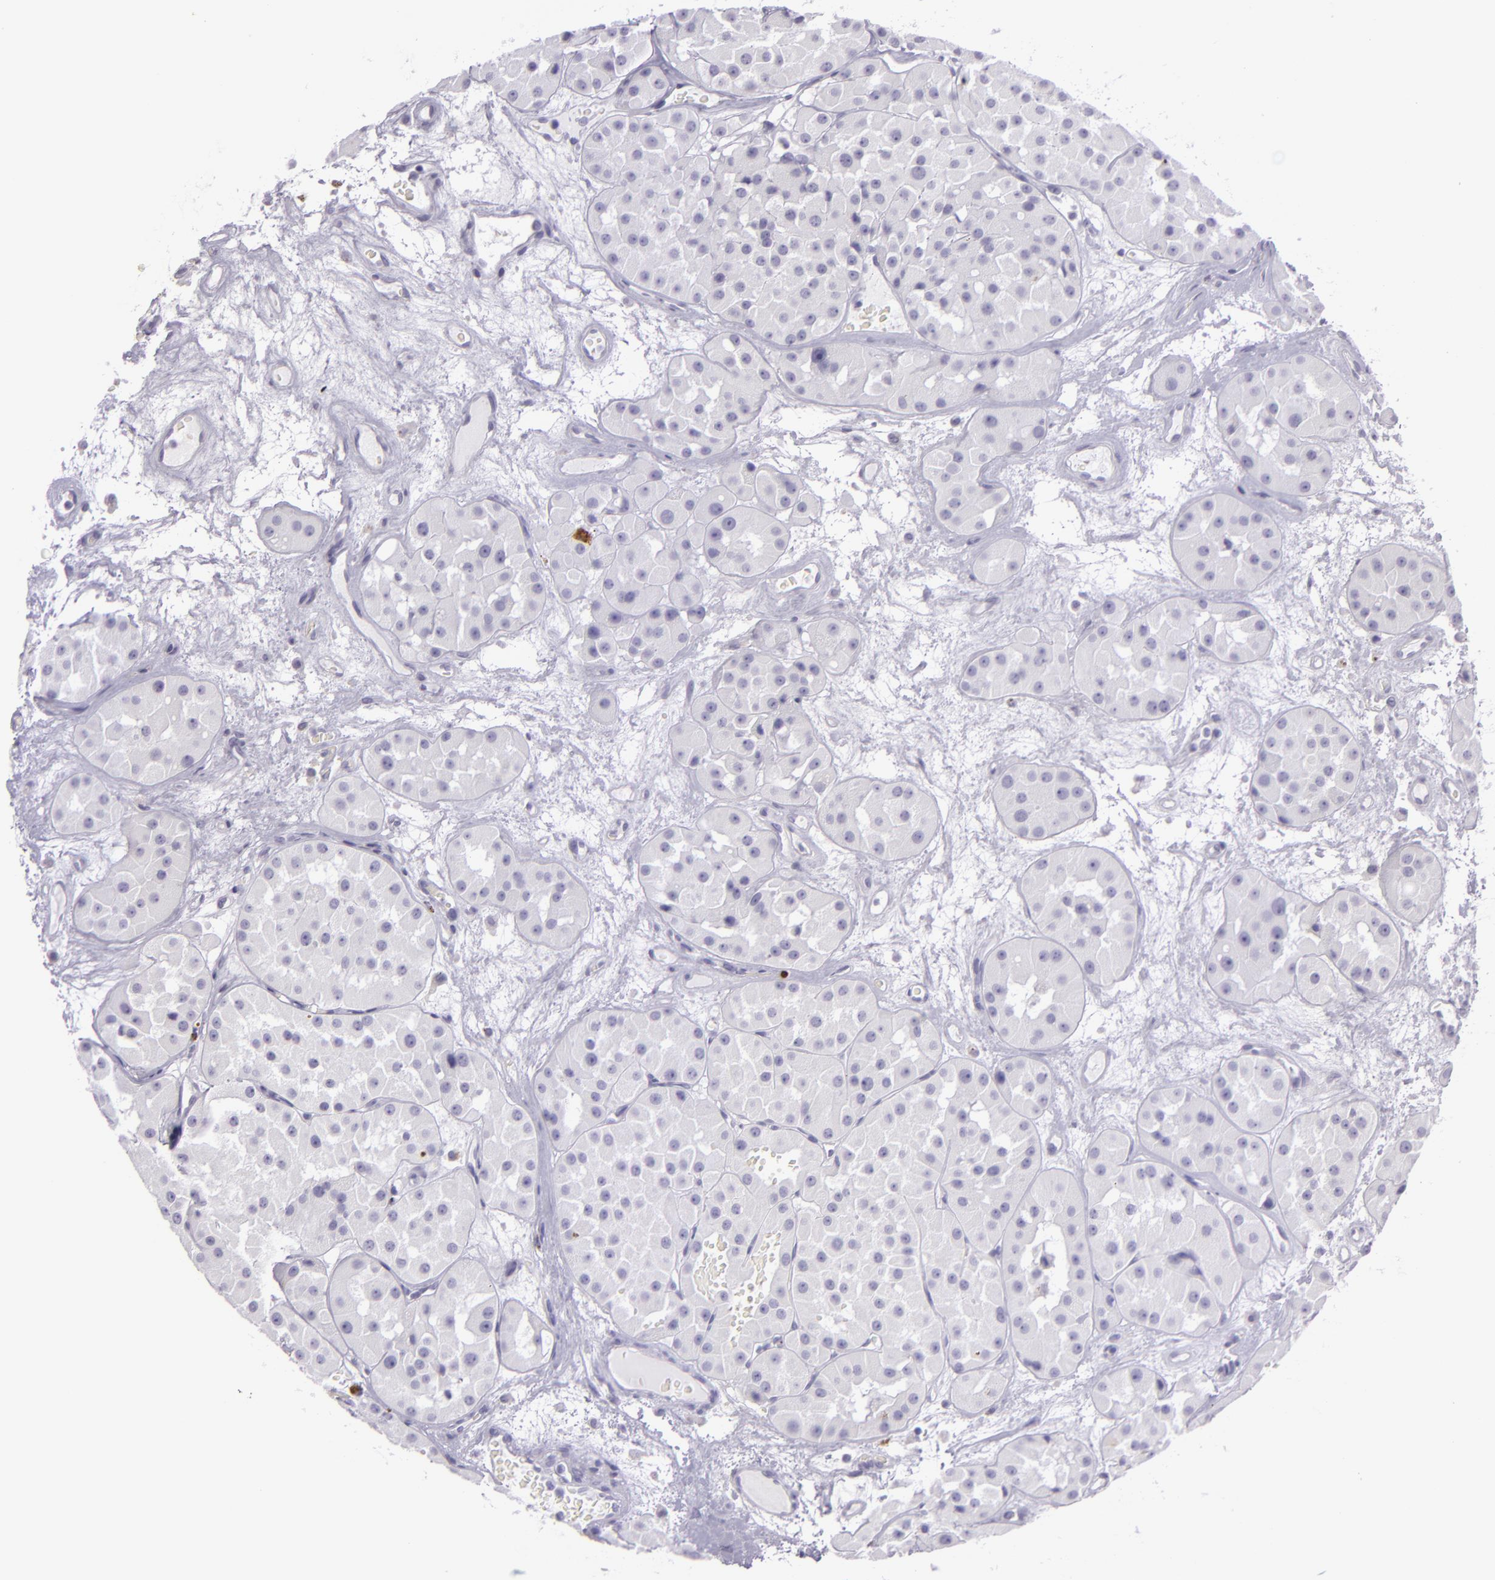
{"staining": {"intensity": "negative", "quantity": "none", "location": "none"}, "tissue": "renal cancer", "cell_type": "Tumor cells", "image_type": "cancer", "snomed": [{"axis": "morphology", "description": "Adenocarcinoma, uncertain malignant potential"}, {"axis": "topography", "description": "Kidney"}], "caption": "Tumor cells show no significant protein staining in renal adenocarcinoma,  uncertain malignant potential.", "gene": "MUC6", "patient": {"sex": "male", "age": 63}}